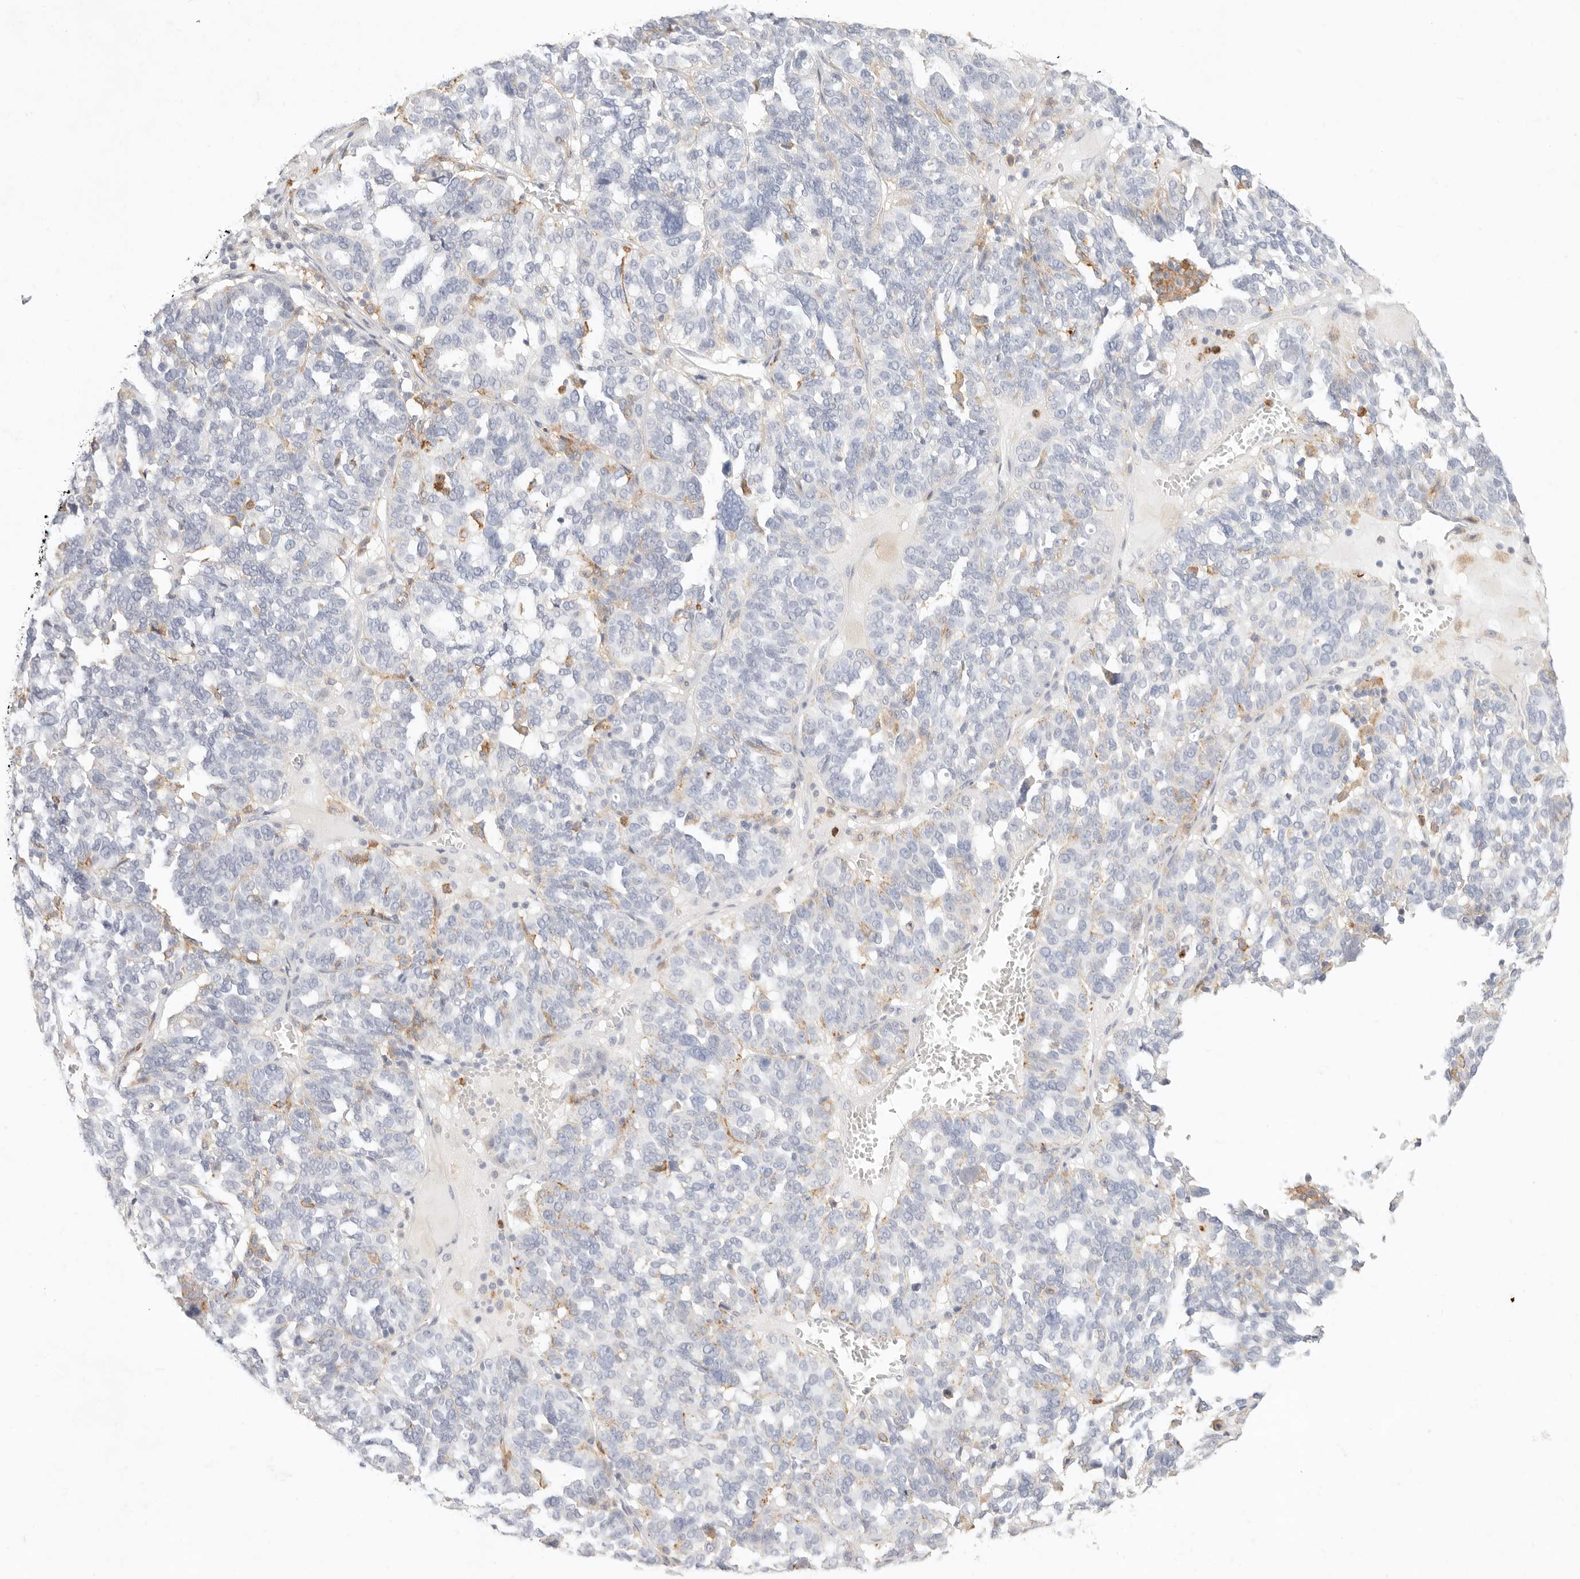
{"staining": {"intensity": "negative", "quantity": "none", "location": "none"}, "tissue": "ovarian cancer", "cell_type": "Tumor cells", "image_type": "cancer", "snomed": [{"axis": "morphology", "description": "Cystadenocarcinoma, serous, NOS"}, {"axis": "topography", "description": "Ovary"}], "caption": "This photomicrograph is of ovarian serous cystadenocarcinoma stained with IHC to label a protein in brown with the nuclei are counter-stained blue. There is no staining in tumor cells.", "gene": "GPR84", "patient": {"sex": "female", "age": 59}}